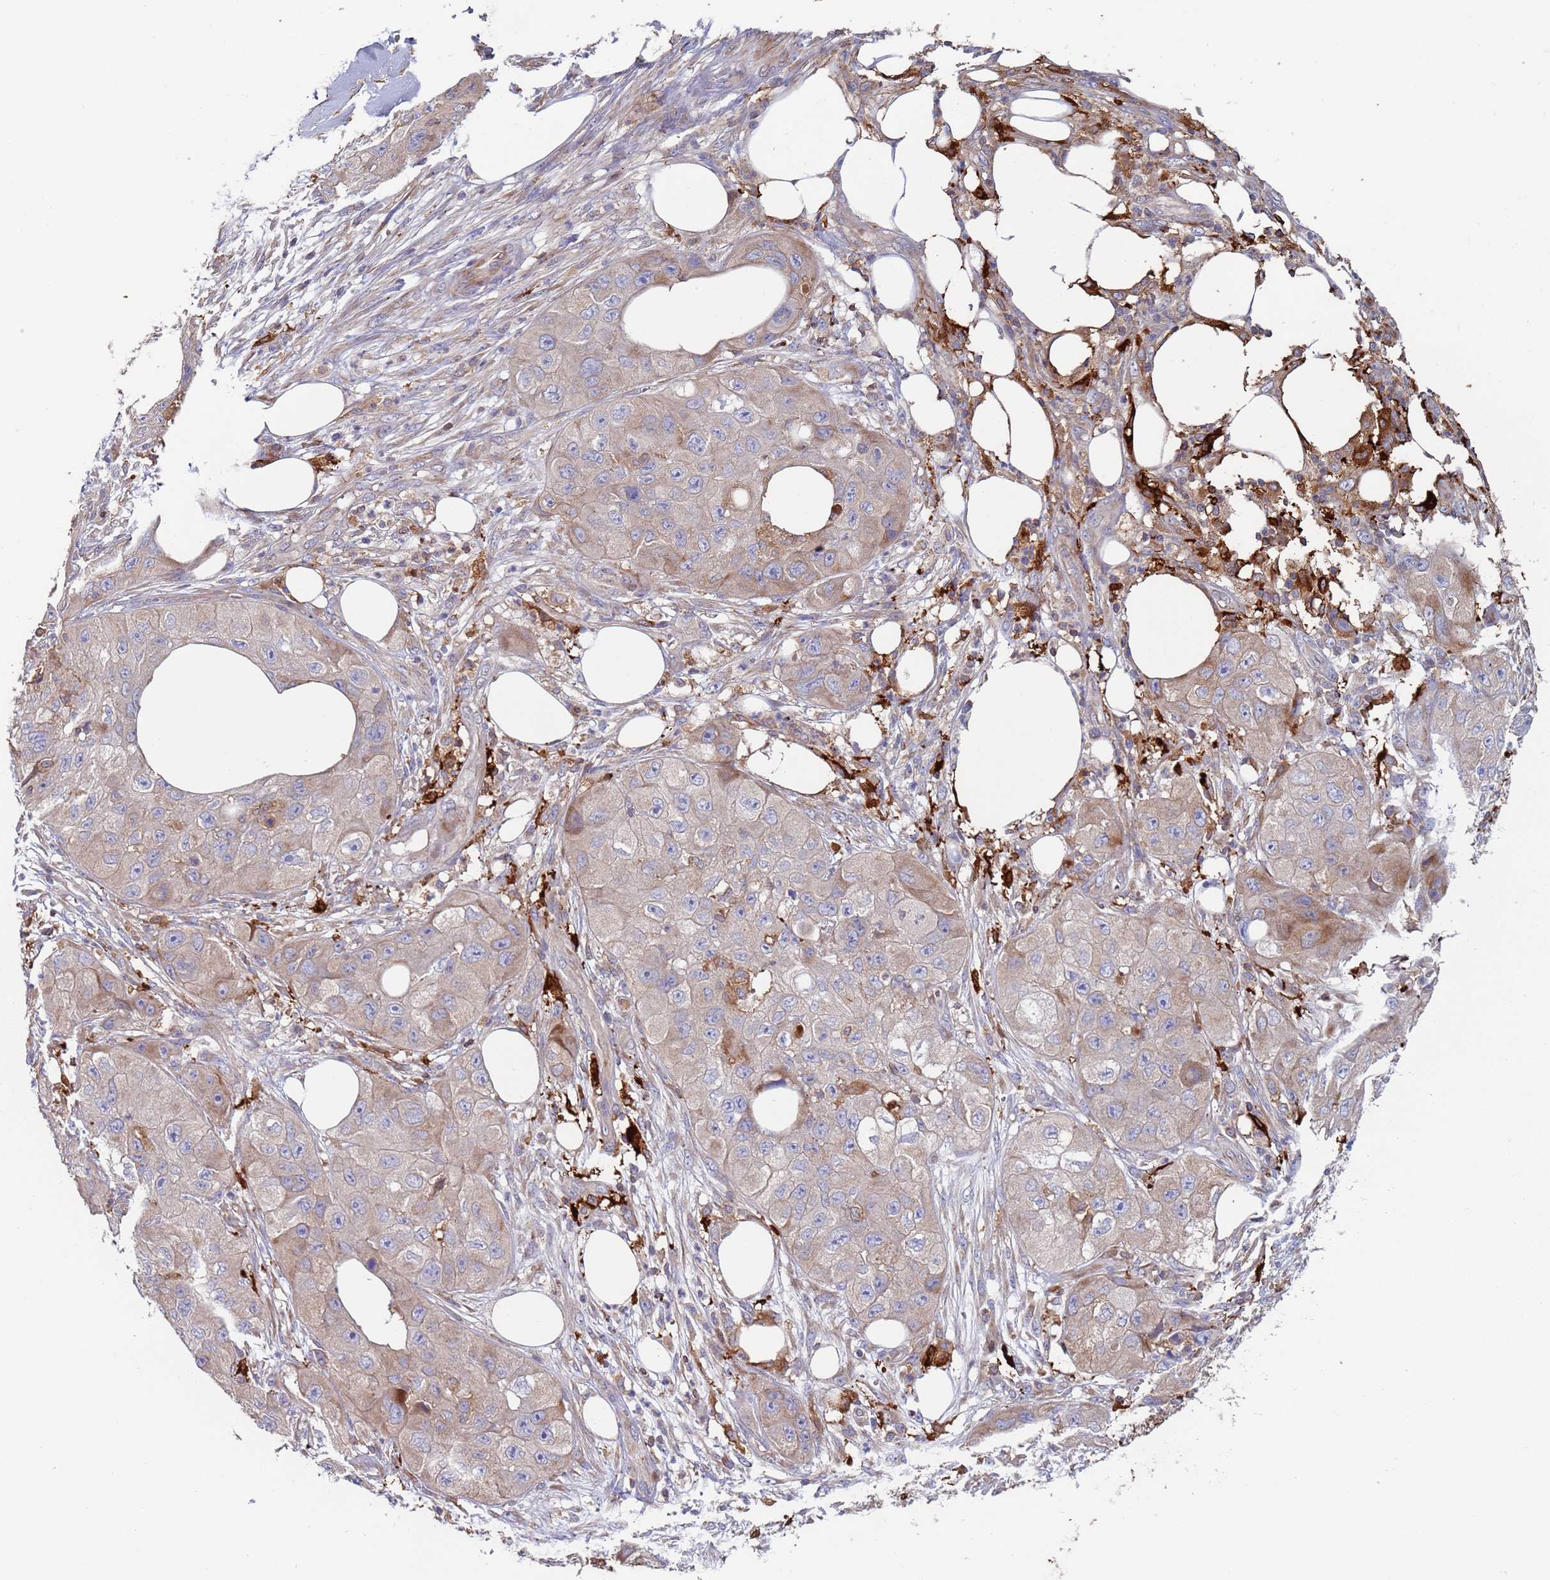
{"staining": {"intensity": "weak", "quantity": "<25%", "location": "cytoplasmic/membranous"}, "tissue": "skin cancer", "cell_type": "Tumor cells", "image_type": "cancer", "snomed": [{"axis": "morphology", "description": "Squamous cell carcinoma, NOS"}, {"axis": "topography", "description": "Skin"}, {"axis": "topography", "description": "Subcutis"}], "caption": "Immunohistochemical staining of human skin cancer shows no significant positivity in tumor cells.", "gene": "MALRD1", "patient": {"sex": "male", "age": 73}}